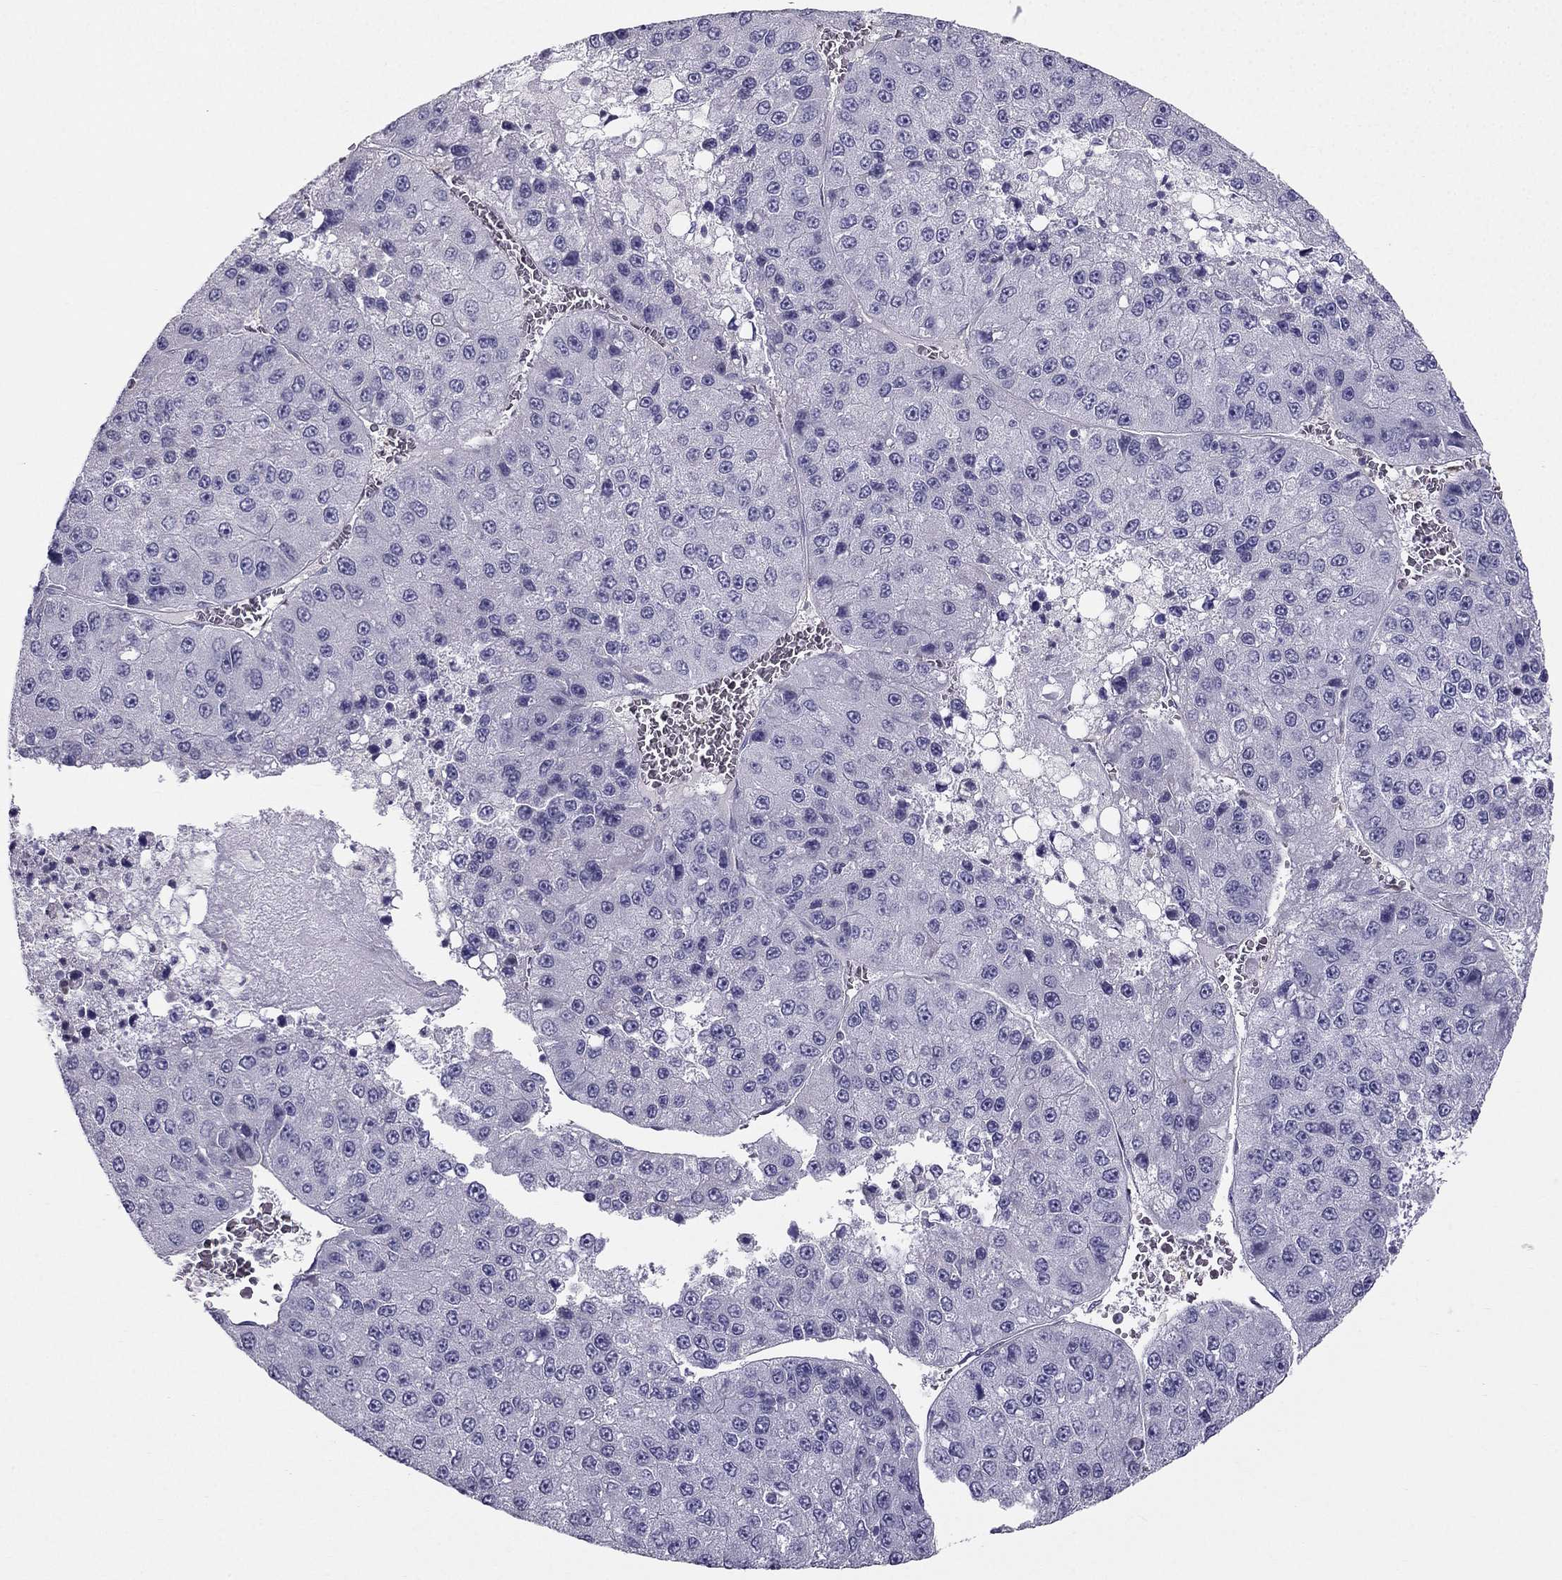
{"staining": {"intensity": "negative", "quantity": "none", "location": "none"}, "tissue": "liver cancer", "cell_type": "Tumor cells", "image_type": "cancer", "snomed": [{"axis": "morphology", "description": "Carcinoma, Hepatocellular, NOS"}, {"axis": "topography", "description": "Liver"}], "caption": "Protein analysis of liver hepatocellular carcinoma reveals no significant staining in tumor cells. The staining was performed using DAB to visualize the protein expression in brown, while the nuclei were stained in blue with hematoxylin (Magnification: 20x).", "gene": "SYT5", "patient": {"sex": "female", "age": 73}}